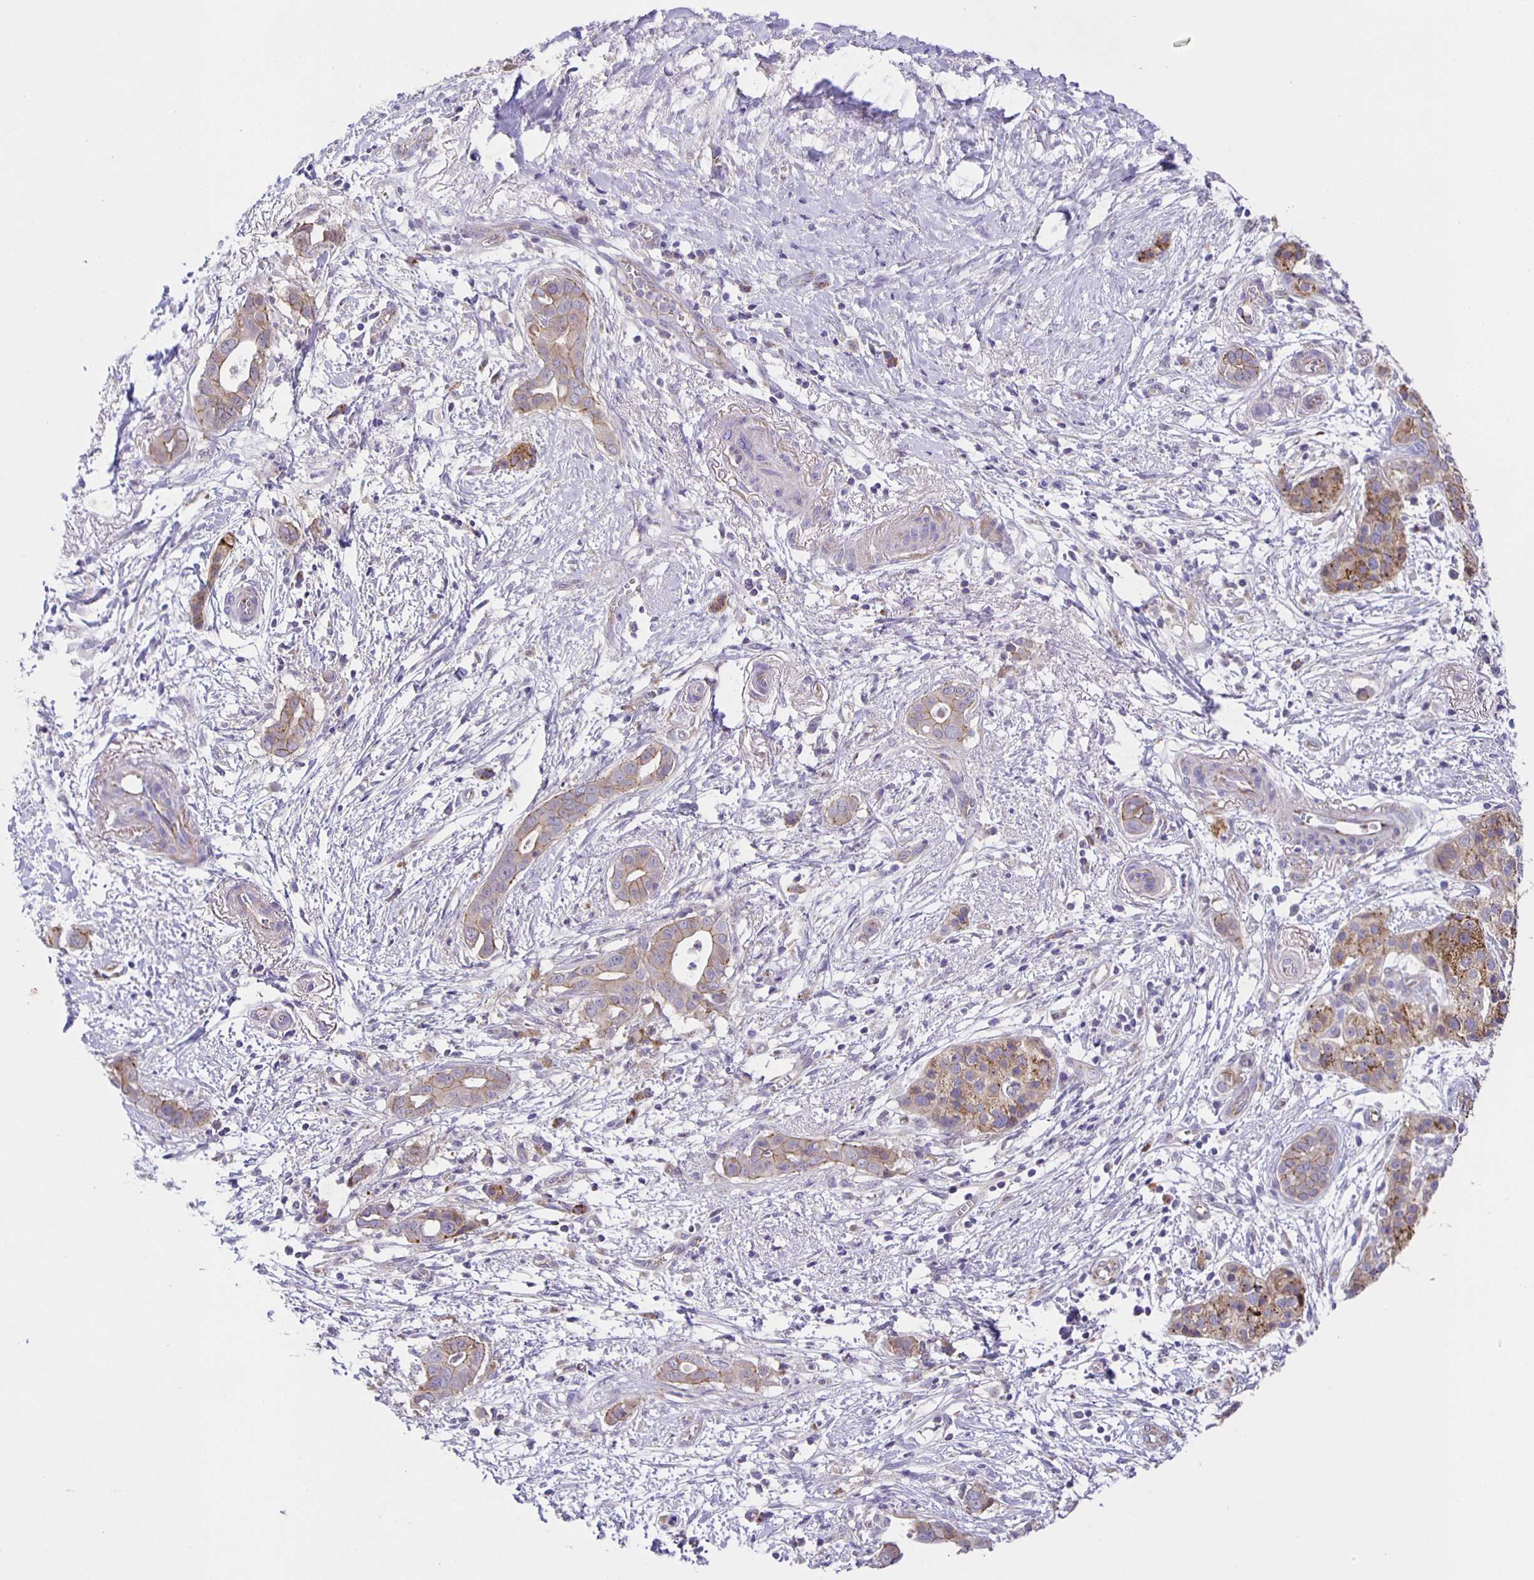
{"staining": {"intensity": "weak", "quantity": "<25%", "location": "cytoplasmic/membranous"}, "tissue": "pancreatic cancer", "cell_type": "Tumor cells", "image_type": "cancer", "snomed": [{"axis": "morphology", "description": "Adenocarcinoma, NOS"}, {"axis": "topography", "description": "Pancreas"}], "caption": "Pancreatic cancer was stained to show a protein in brown. There is no significant expression in tumor cells.", "gene": "JMJD4", "patient": {"sex": "male", "age": 61}}